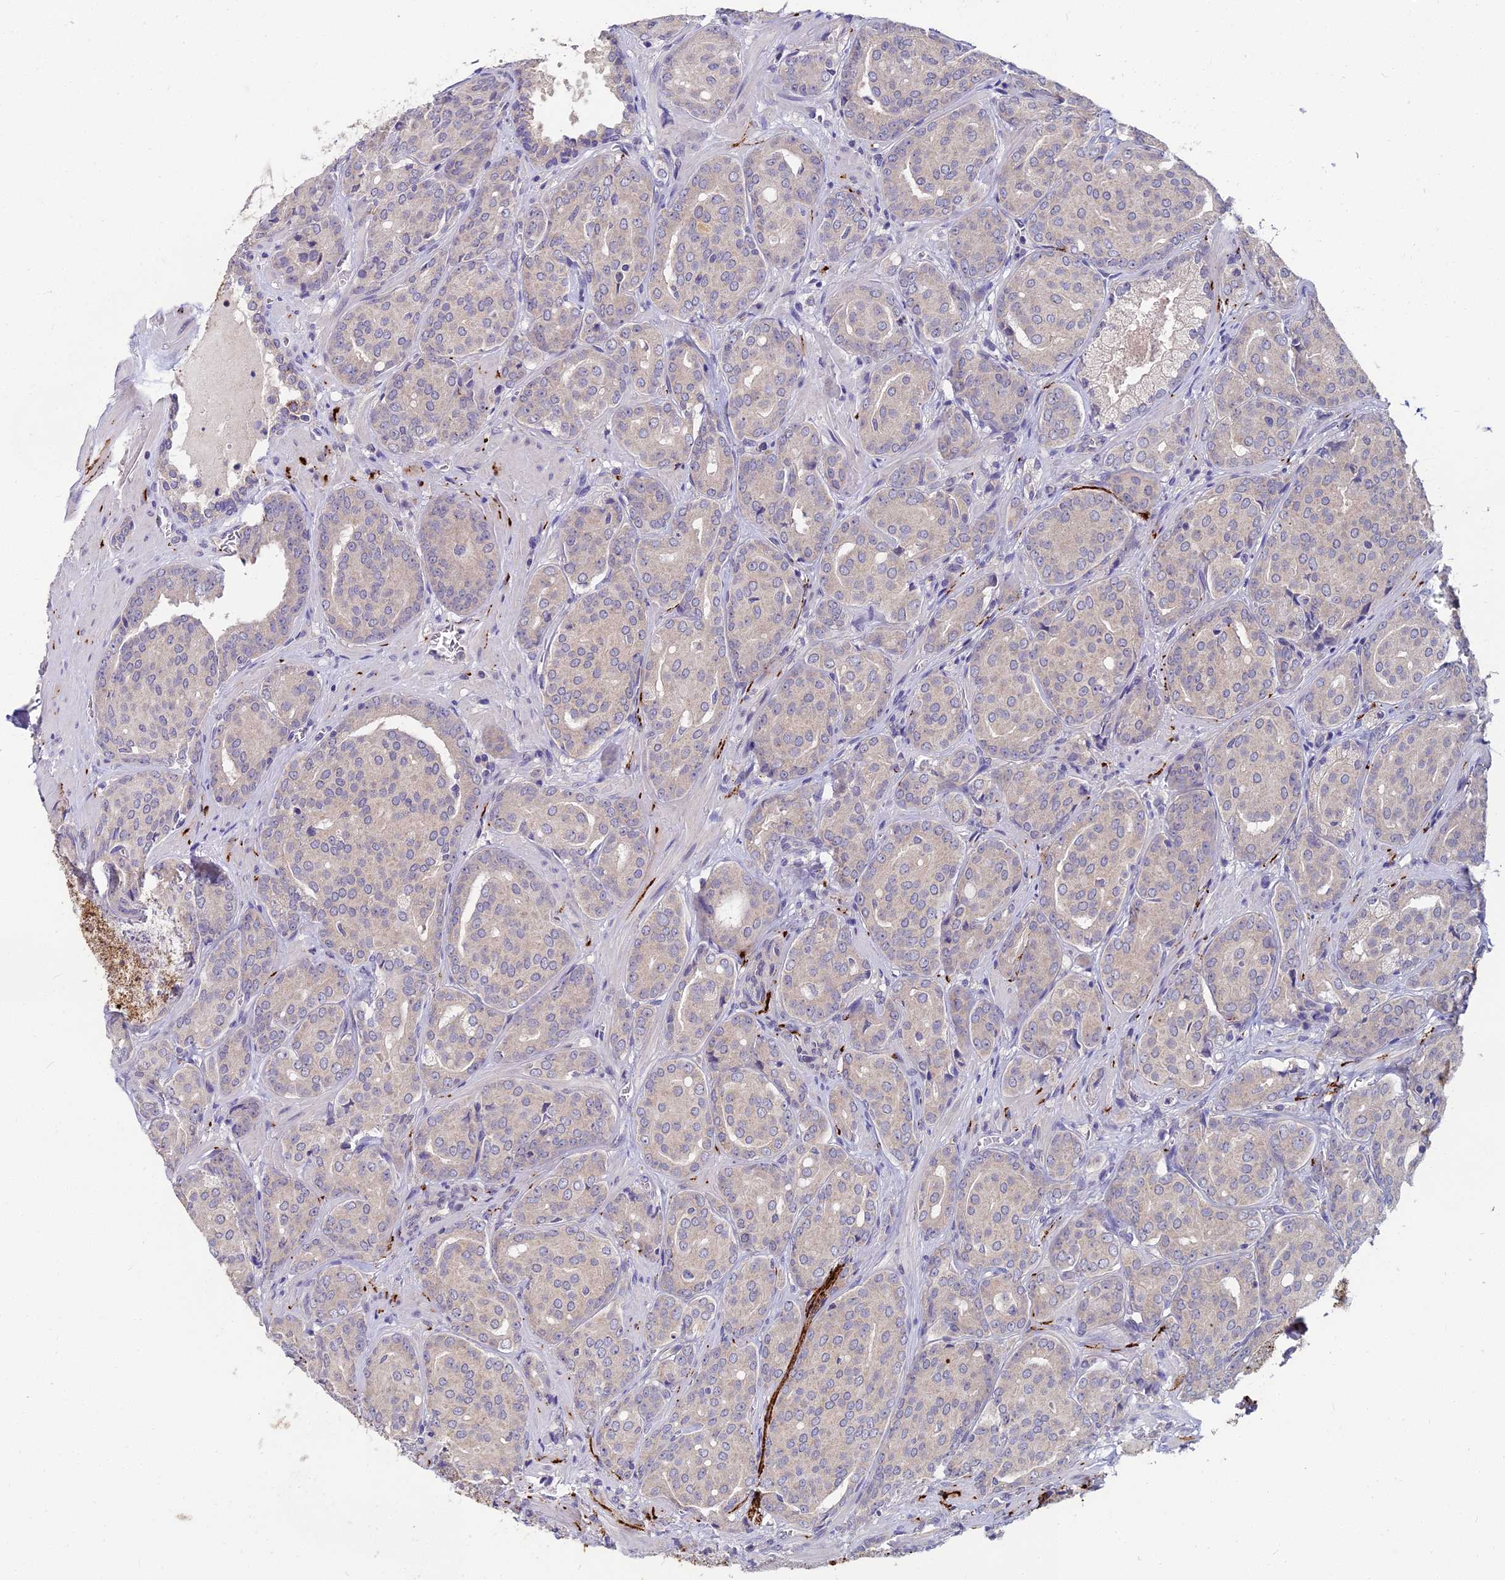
{"staining": {"intensity": "negative", "quantity": "none", "location": "none"}, "tissue": "prostate cancer", "cell_type": "Tumor cells", "image_type": "cancer", "snomed": [{"axis": "morphology", "description": "Adenocarcinoma, High grade"}, {"axis": "topography", "description": "Prostate"}], "caption": "Histopathology image shows no protein staining in tumor cells of adenocarcinoma (high-grade) (prostate) tissue. (IHC, brightfield microscopy, high magnification).", "gene": "NPY", "patient": {"sex": "male", "age": 68}}